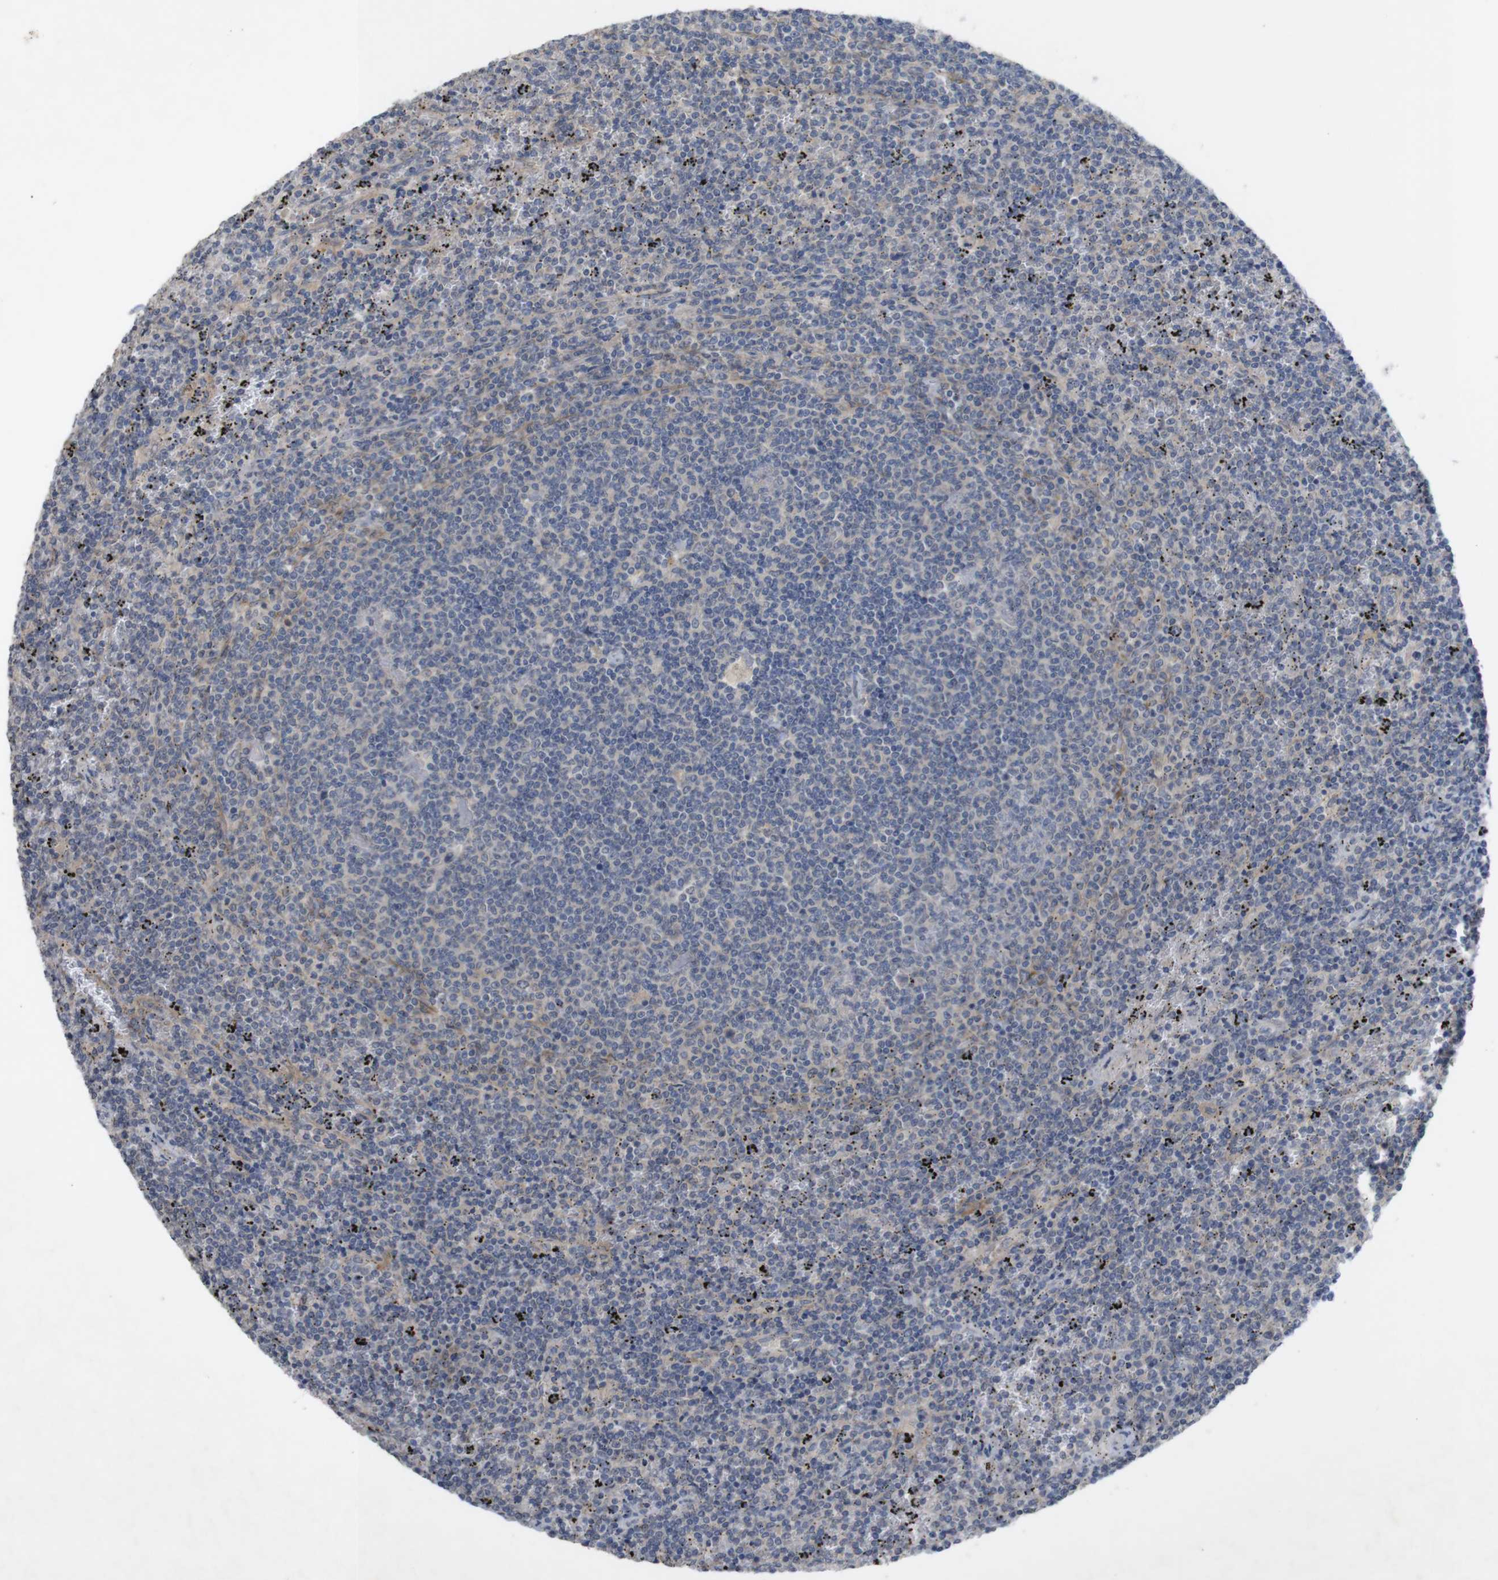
{"staining": {"intensity": "negative", "quantity": "none", "location": "none"}, "tissue": "lymphoma", "cell_type": "Tumor cells", "image_type": "cancer", "snomed": [{"axis": "morphology", "description": "Malignant lymphoma, non-Hodgkin's type, Low grade"}, {"axis": "topography", "description": "Spleen"}], "caption": "DAB (3,3'-diaminobenzidine) immunohistochemical staining of human lymphoma exhibits no significant expression in tumor cells. Nuclei are stained in blue.", "gene": "BCAR3", "patient": {"sex": "female", "age": 50}}